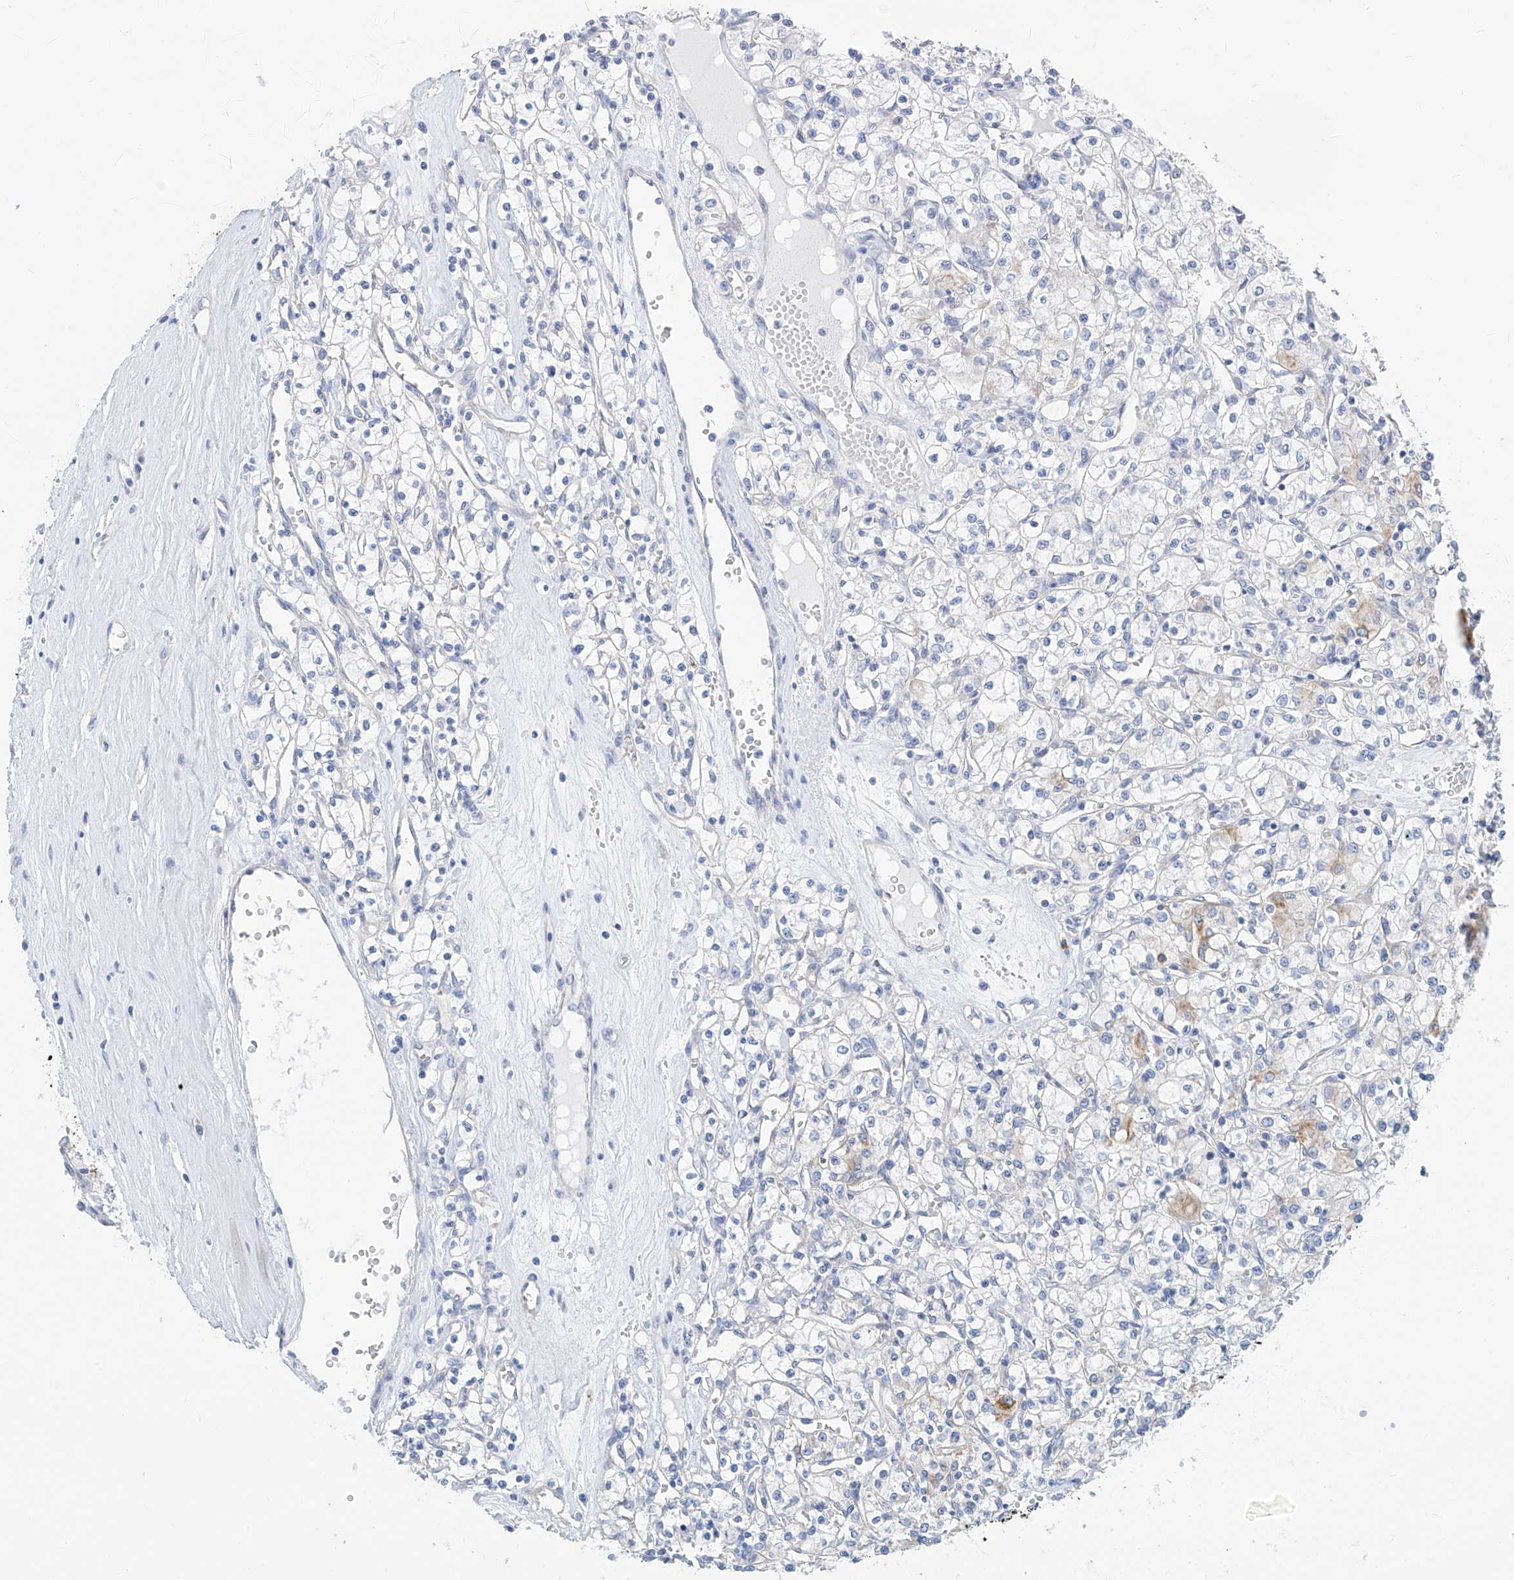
{"staining": {"intensity": "negative", "quantity": "none", "location": "none"}, "tissue": "renal cancer", "cell_type": "Tumor cells", "image_type": "cancer", "snomed": [{"axis": "morphology", "description": "Adenocarcinoma, NOS"}, {"axis": "topography", "description": "Kidney"}], "caption": "DAB (3,3'-diaminobenzidine) immunohistochemical staining of adenocarcinoma (renal) reveals no significant staining in tumor cells.", "gene": "PIK3C2B", "patient": {"sex": "female", "age": 59}}